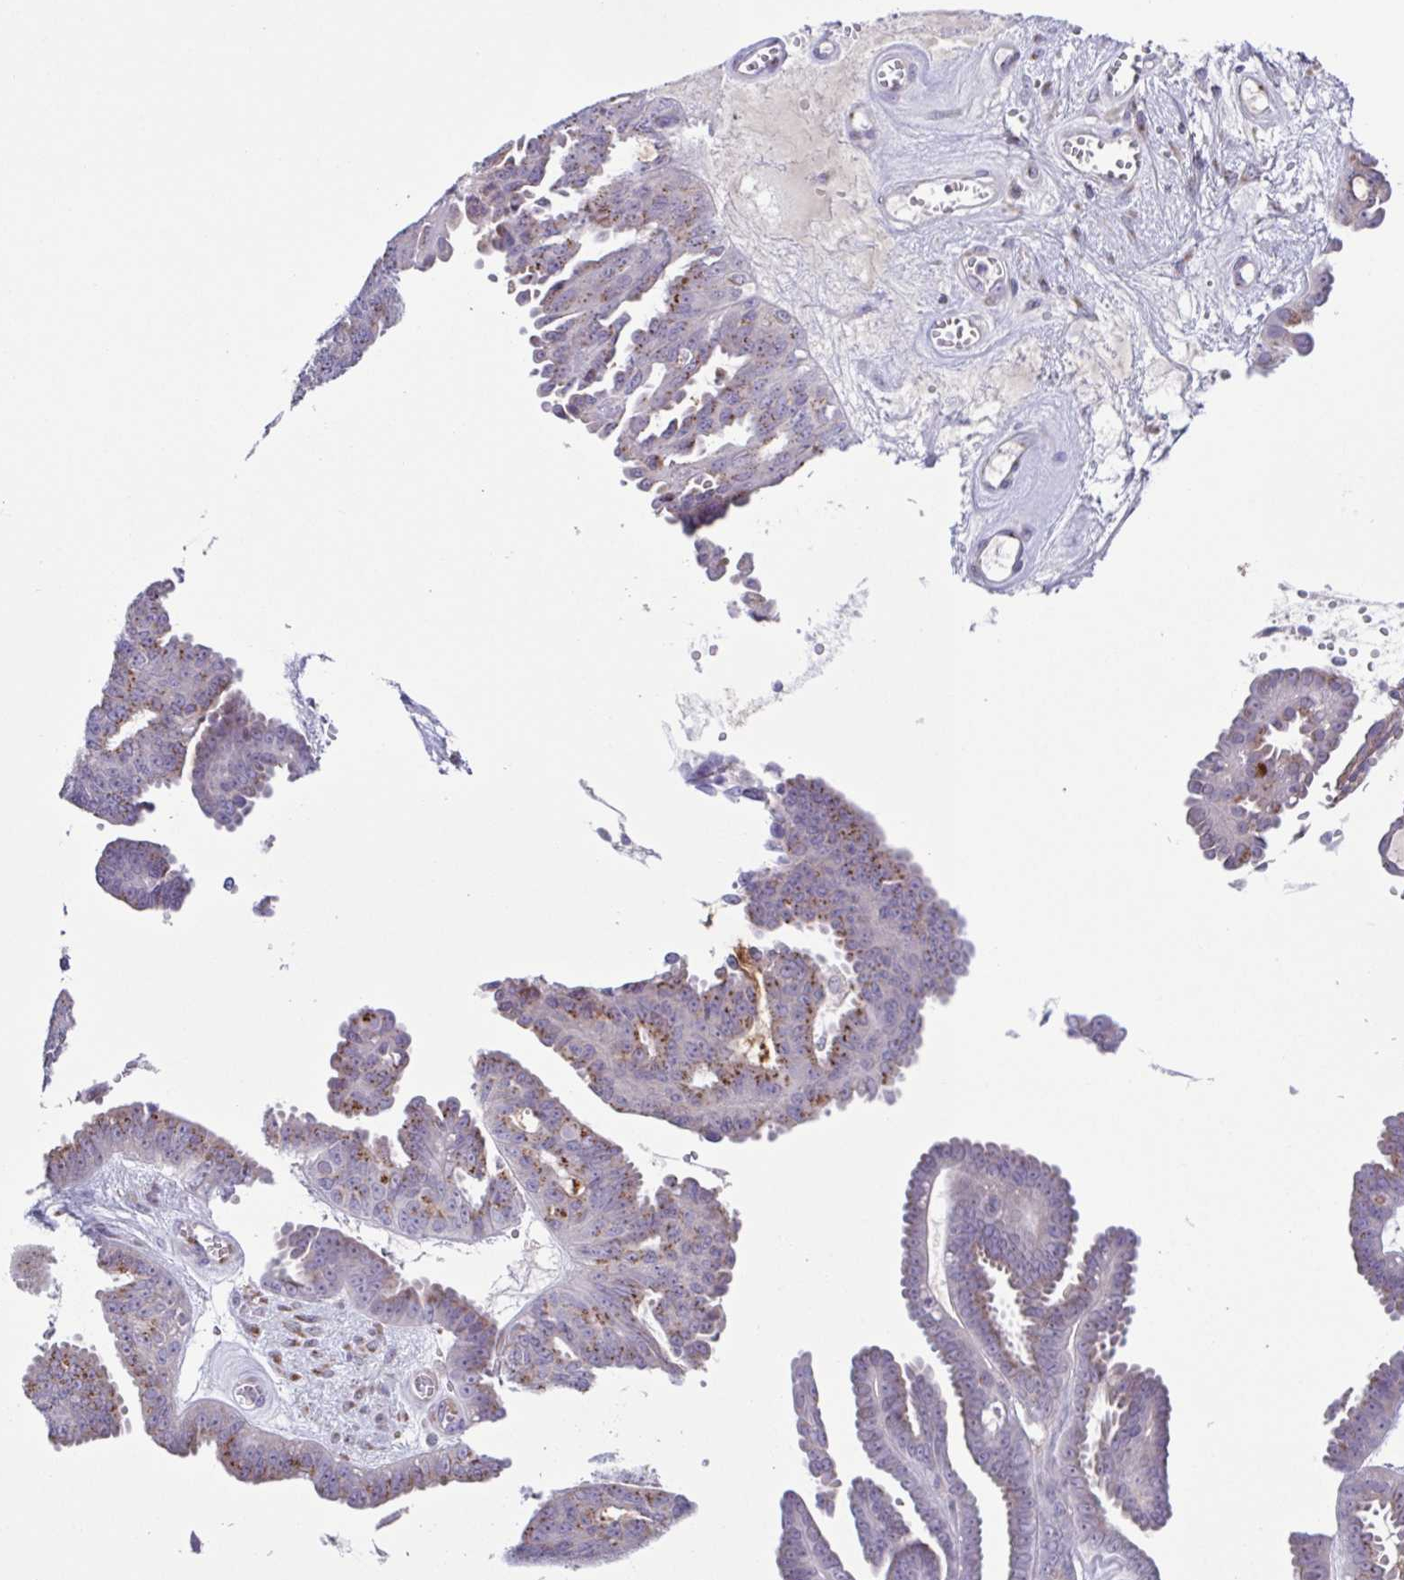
{"staining": {"intensity": "moderate", "quantity": "<25%", "location": "cytoplasmic/membranous"}, "tissue": "ovarian cancer", "cell_type": "Tumor cells", "image_type": "cancer", "snomed": [{"axis": "morphology", "description": "Cystadenocarcinoma, serous, NOS"}, {"axis": "topography", "description": "Ovary"}], "caption": "Ovarian cancer stained with DAB (3,3'-diaminobenzidine) immunohistochemistry displays low levels of moderate cytoplasmic/membranous expression in approximately <25% of tumor cells. The staining was performed using DAB to visualize the protein expression in brown, while the nuclei were stained in blue with hematoxylin (Magnification: 20x).", "gene": "COL17A1", "patient": {"sex": "female", "age": 71}}